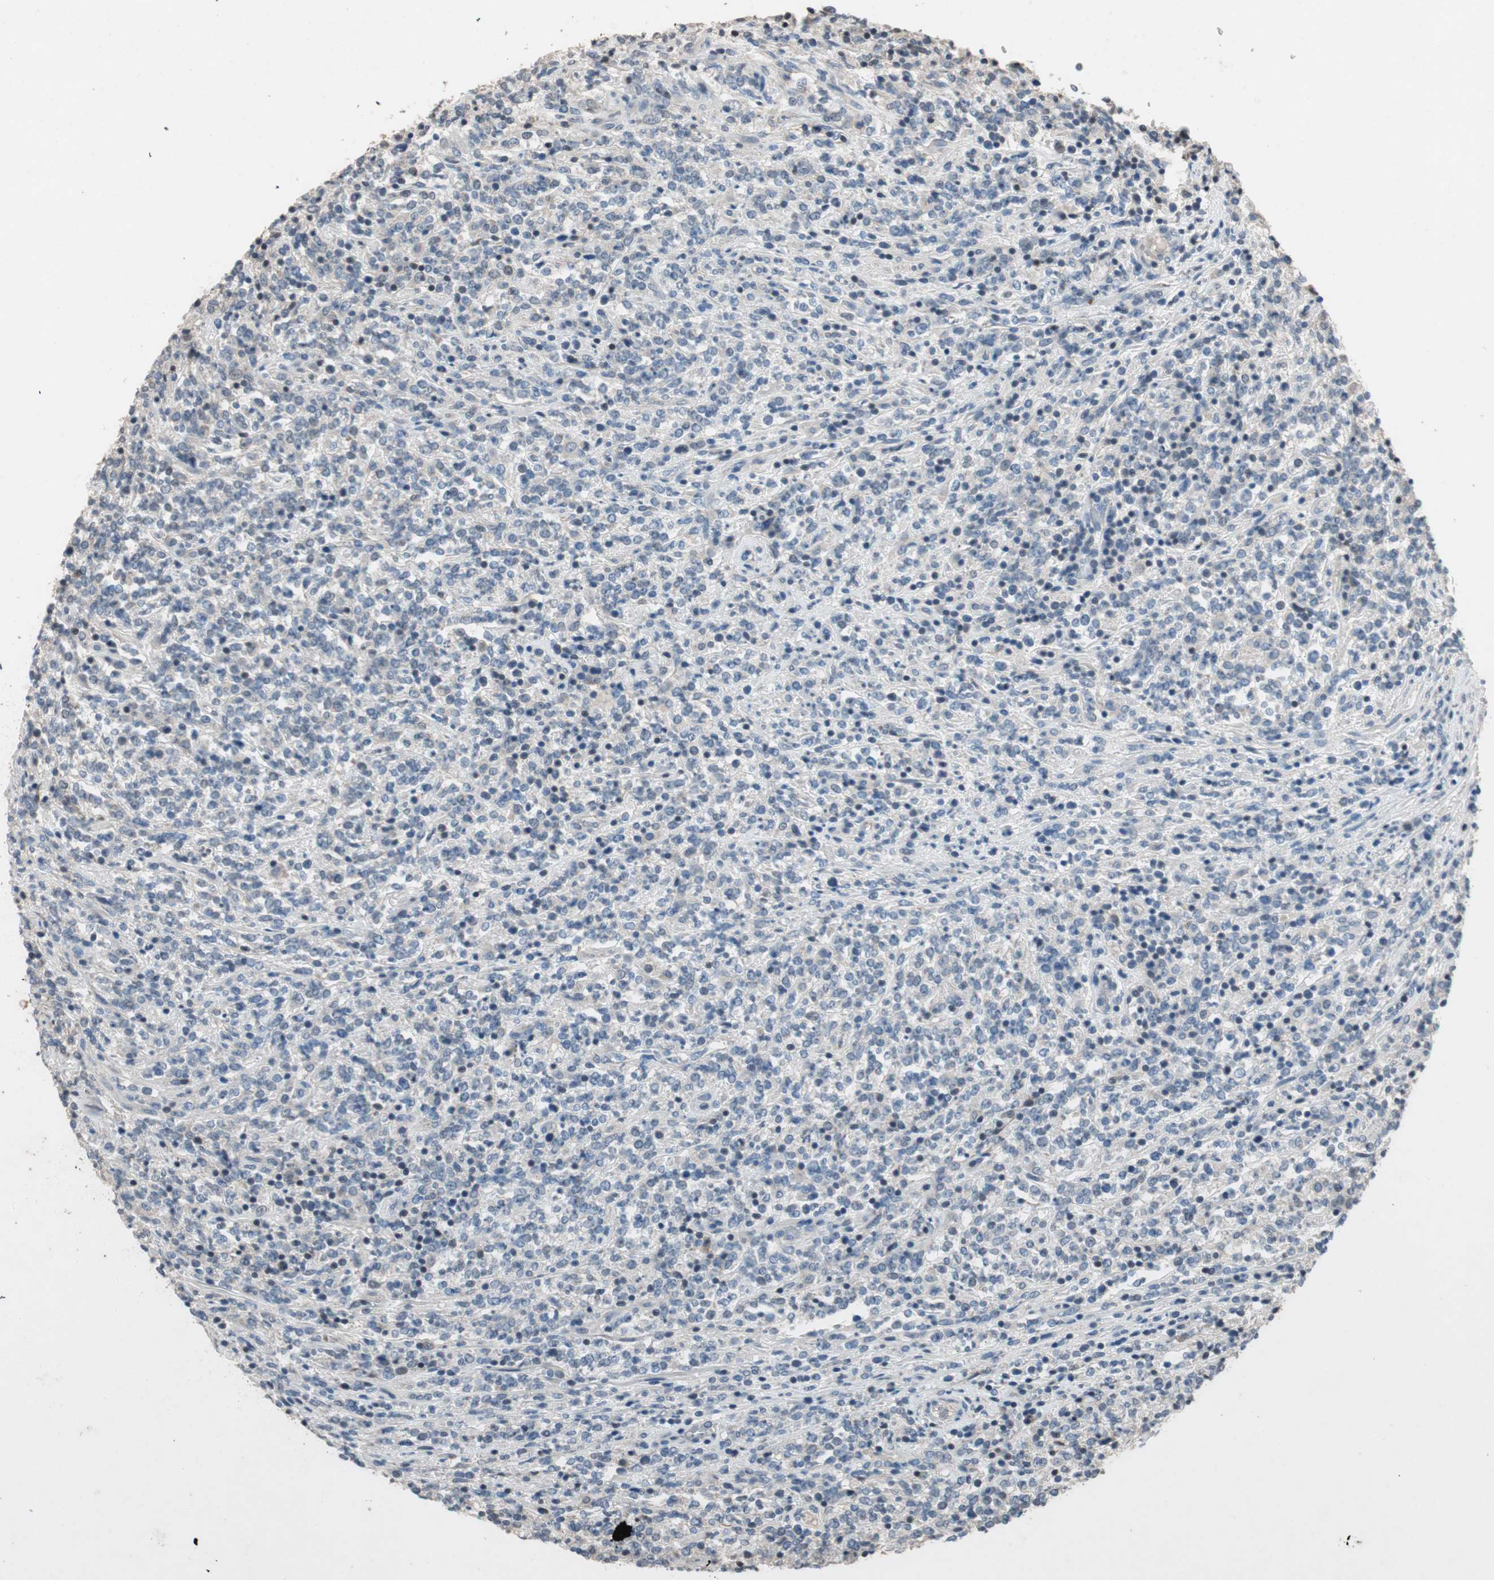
{"staining": {"intensity": "negative", "quantity": "none", "location": "none"}, "tissue": "lymphoma", "cell_type": "Tumor cells", "image_type": "cancer", "snomed": [{"axis": "morphology", "description": "Malignant lymphoma, non-Hodgkin's type, High grade"}, {"axis": "topography", "description": "Soft tissue"}], "caption": "High magnification brightfield microscopy of lymphoma stained with DAB (brown) and counterstained with hematoxylin (blue): tumor cells show no significant staining. Nuclei are stained in blue.", "gene": "SERPINB5", "patient": {"sex": "male", "age": 18}}